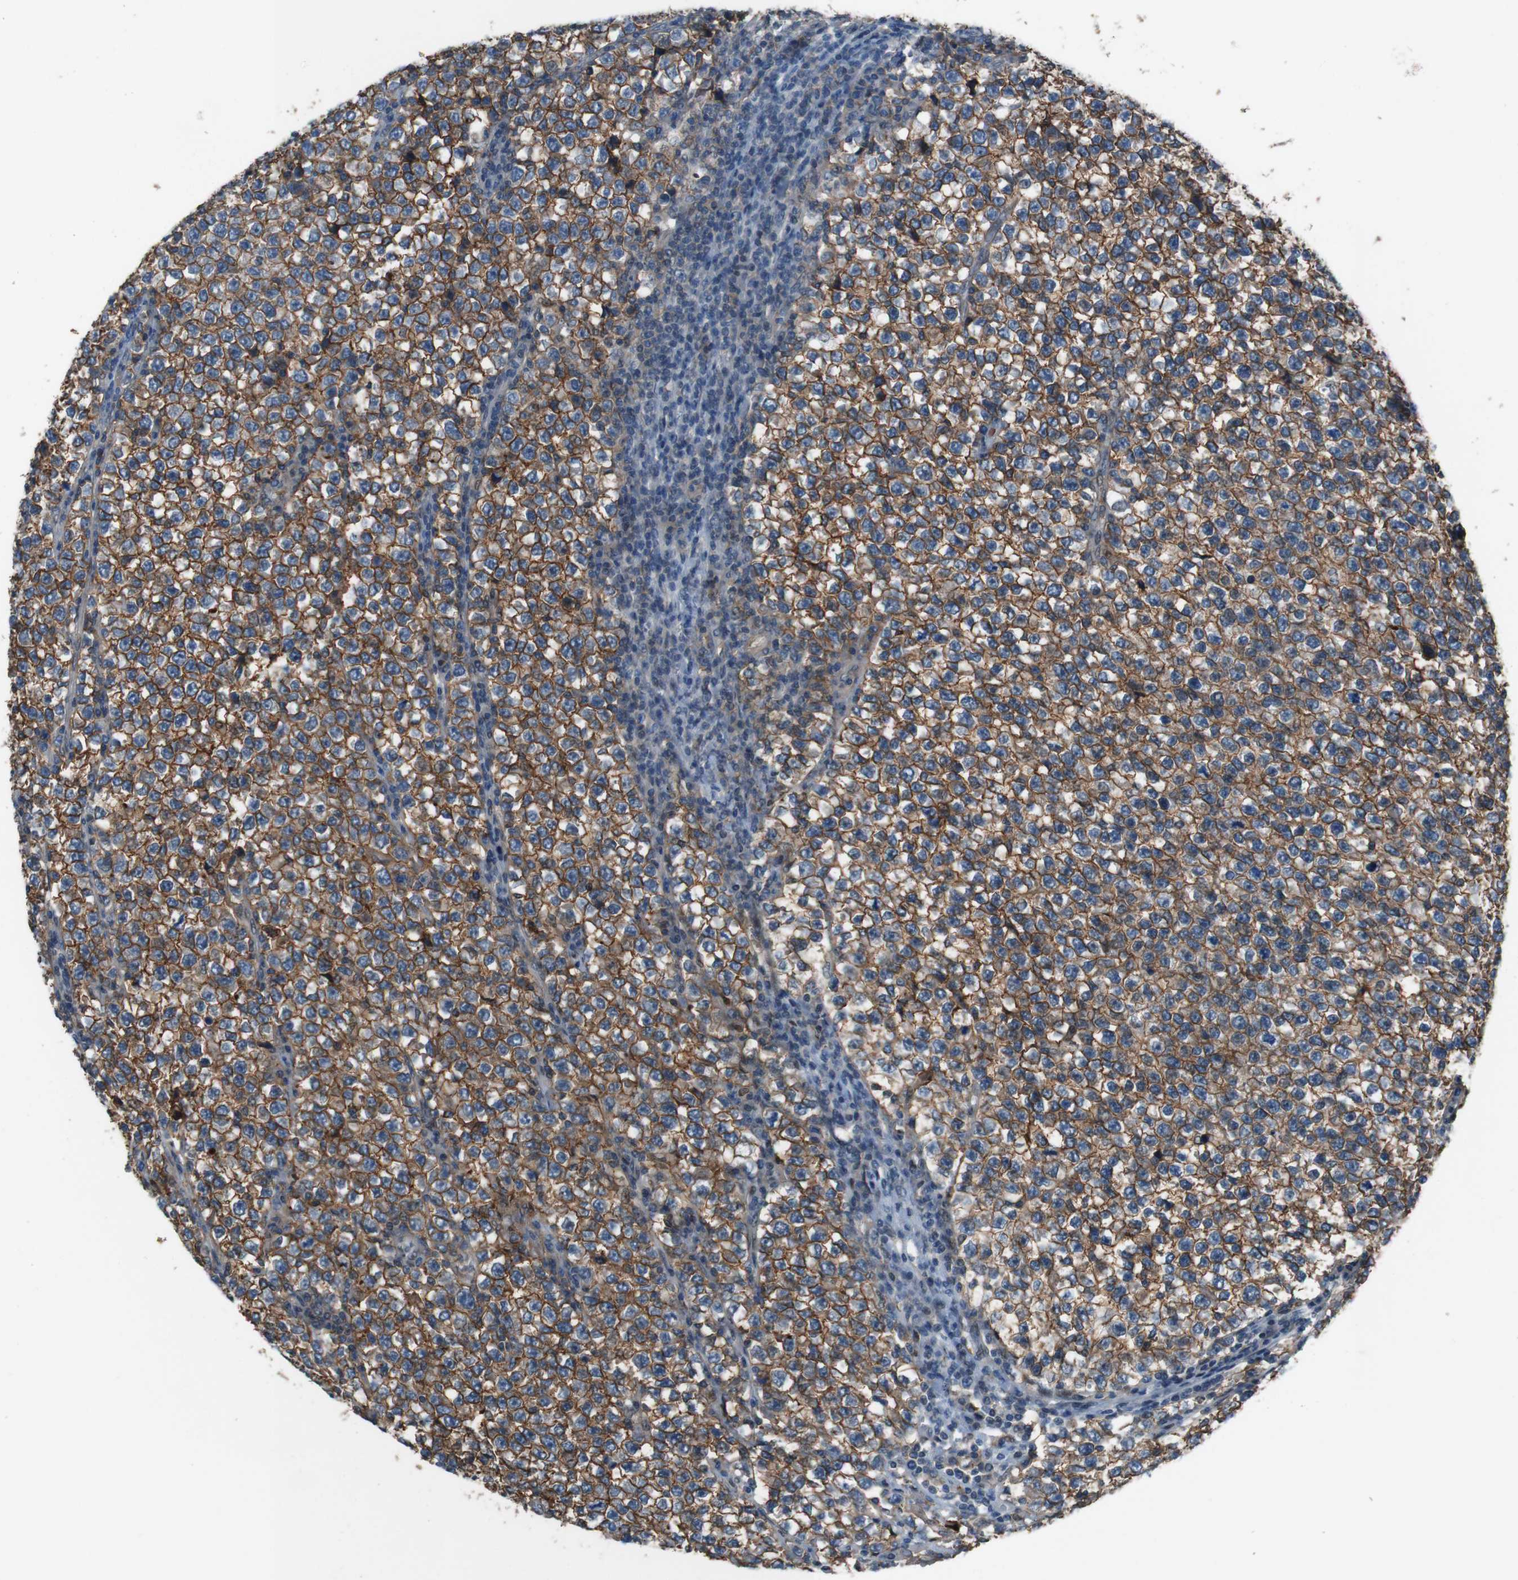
{"staining": {"intensity": "moderate", "quantity": ">75%", "location": "cytoplasmic/membranous"}, "tissue": "testis cancer", "cell_type": "Tumor cells", "image_type": "cancer", "snomed": [{"axis": "morphology", "description": "Normal tissue, NOS"}, {"axis": "morphology", "description": "Seminoma, NOS"}, {"axis": "topography", "description": "Testis"}], "caption": "Brown immunohistochemical staining in human testis seminoma reveals moderate cytoplasmic/membranous positivity in approximately >75% of tumor cells.", "gene": "ATP2B1", "patient": {"sex": "male", "age": 43}}